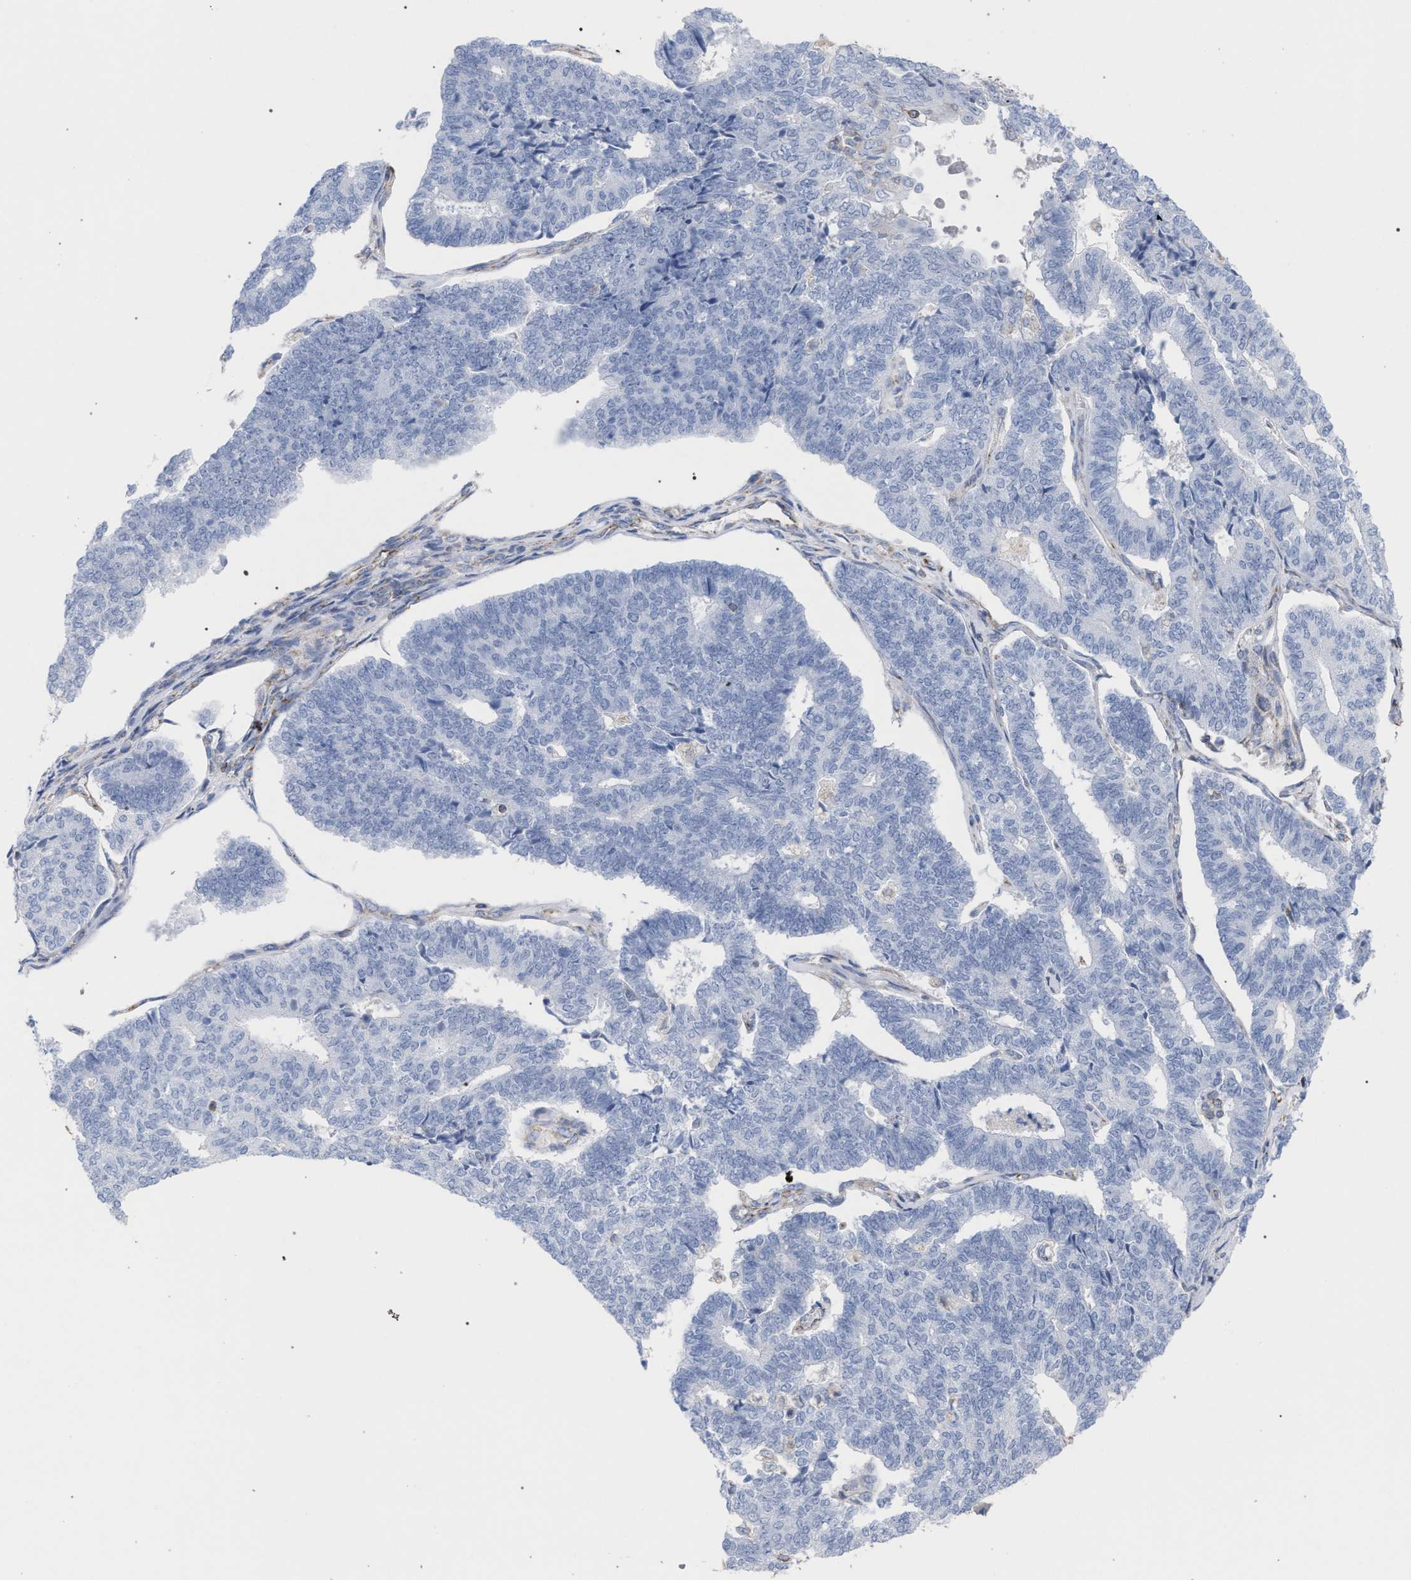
{"staining": {"intensity": "negative", "quantity": "none", "location": "none"}, "tissue": "endometrial cancer", "cell_type": "Tumor cells", "image_type": "cancer", "snomed": [{"axis": "morphology", "description": "Adenocarcinoma, NOS"}, {"axis": "topography", "description": "Endometrium"}], "caption": "A high-resolution photomicrograph shows IHC staining of adenocarcinoma (endometrial), which exhibits no significant expression in tumor cells.", "gene": "ECI2", "patient": {"sex": "female", "age": 70}}